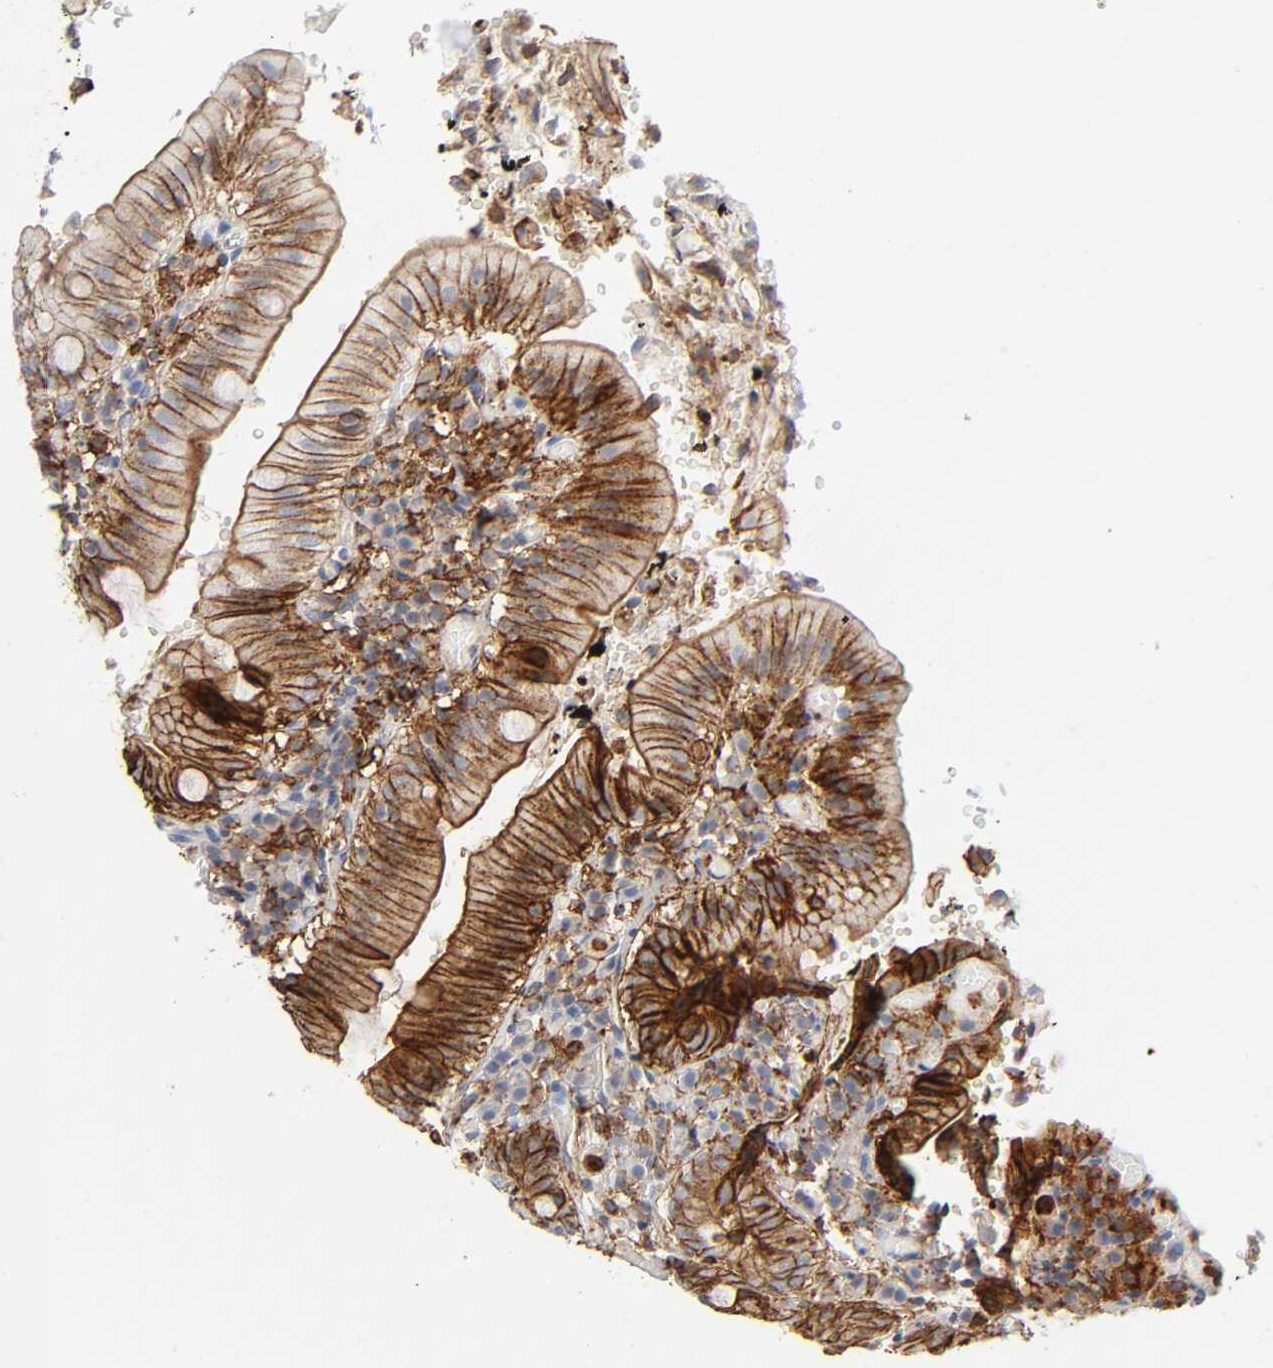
{"staining": {"intensity": "moderate", "quantity": "25%-75%", "location": "cytoplasmic/membranous"}, "tissue": "small intestine", "cell_type": "Glandular cells", "image_type": "normal", "snomed": [{"axis": "morphology", "description": "Normal tissue, NOS"}, {"axis": "topography", "description": "Small intestine"}], "caption": "Small intestine stained with DAB IHC shows medium levels of moderate cytoplasmic/membranous expression in approximately 25%-75% of glandular cells.", "gene": "LYN", "patient": {"sex": "male", "age": 71}}